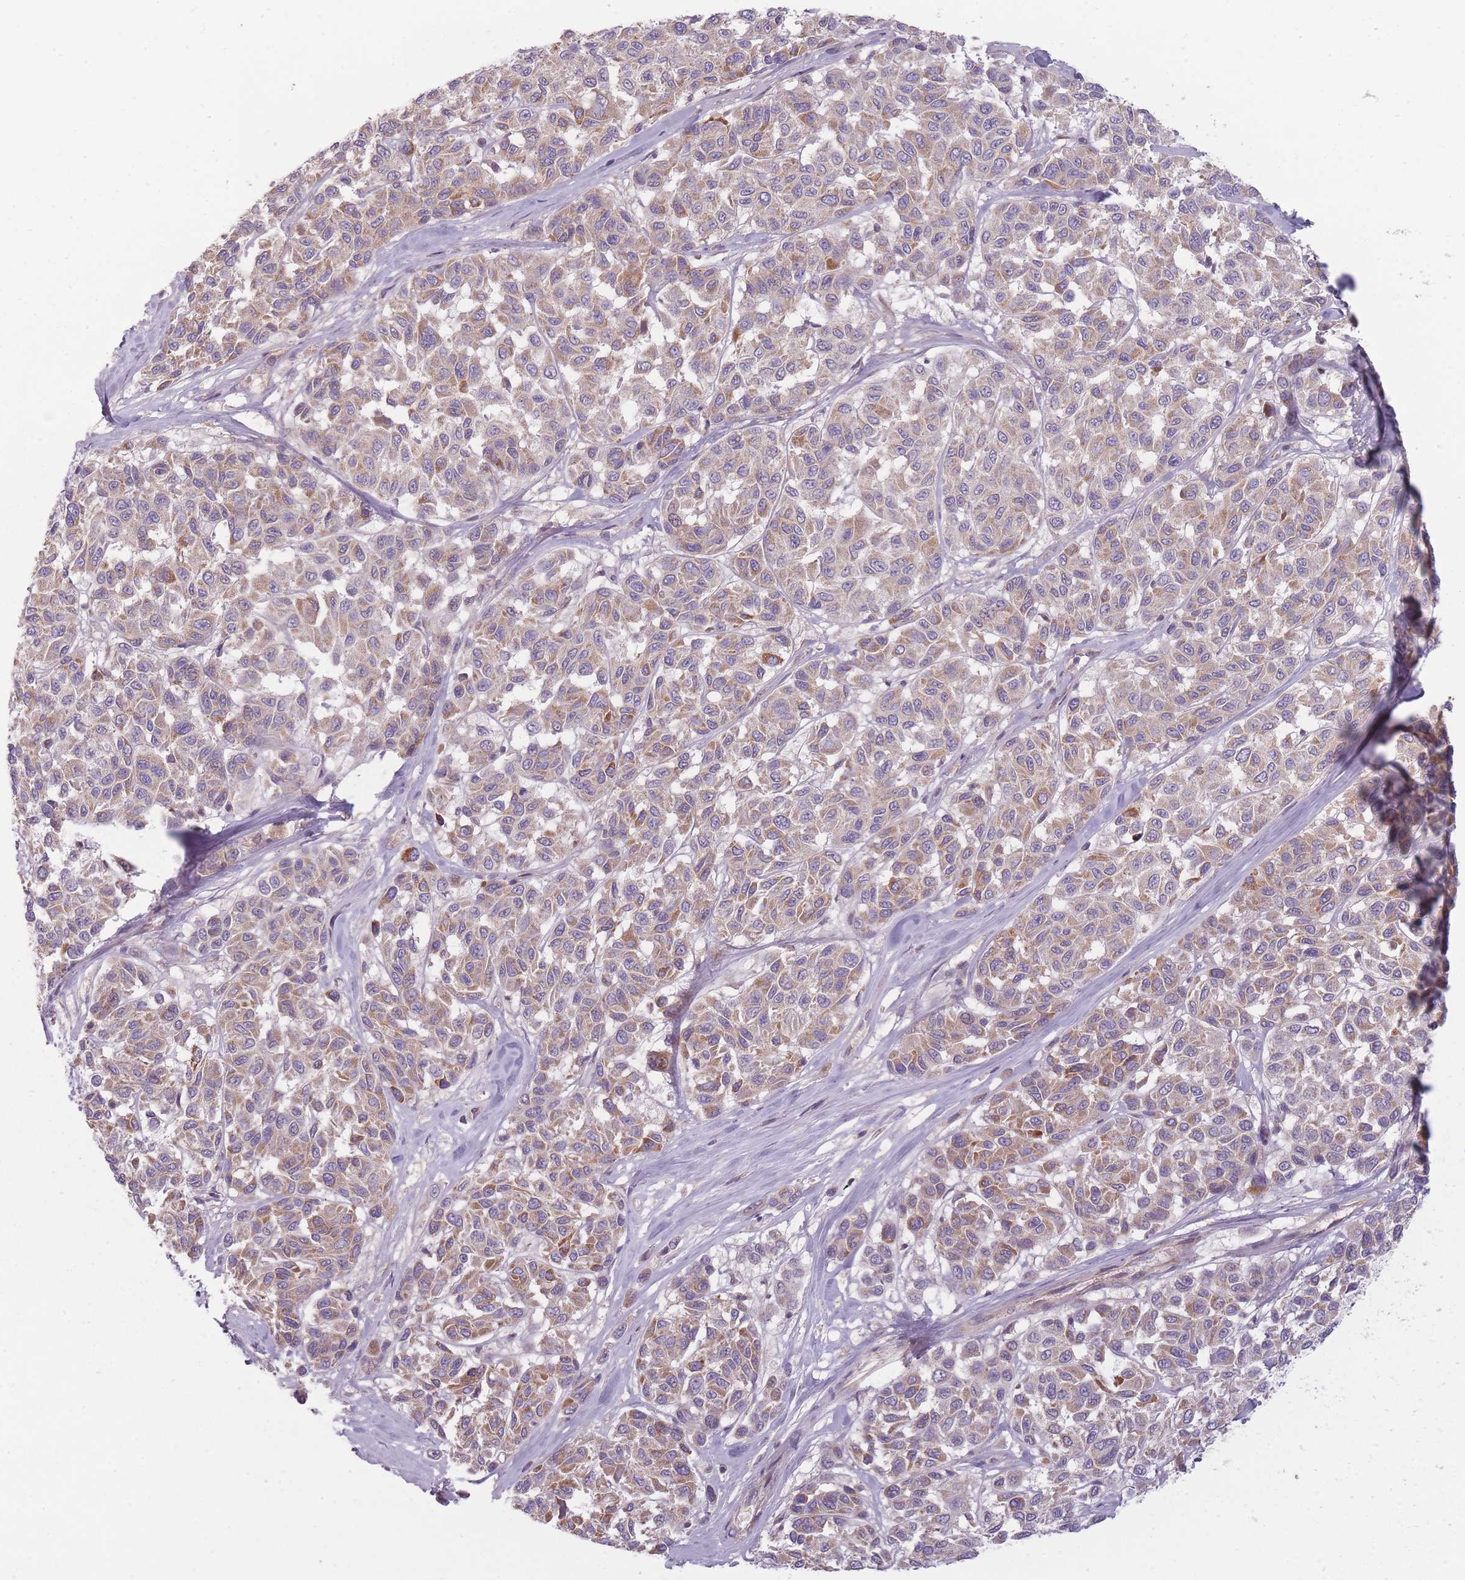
{"staining": {"intensity": "moderate", "quantity": "25%-75%", "location": "cytoplasmic/membranous"}, "tissue": "melanoma", "cell_type": "Tumor cells", "image_type": "cancer", "snomed": [{"axis": "morphology", "description": "Malignant melanoma, NOS"}, {"axis": "topography", "description": "Skin"}], "caption": "Immunohistochemical staining of melanoma shows moderate cytoplasmic/membranous protein positivity in approximately 25%-75% of tumor cells.", "gene": "NT5DC2", "patient": {"sex": "female", "age": 66}}